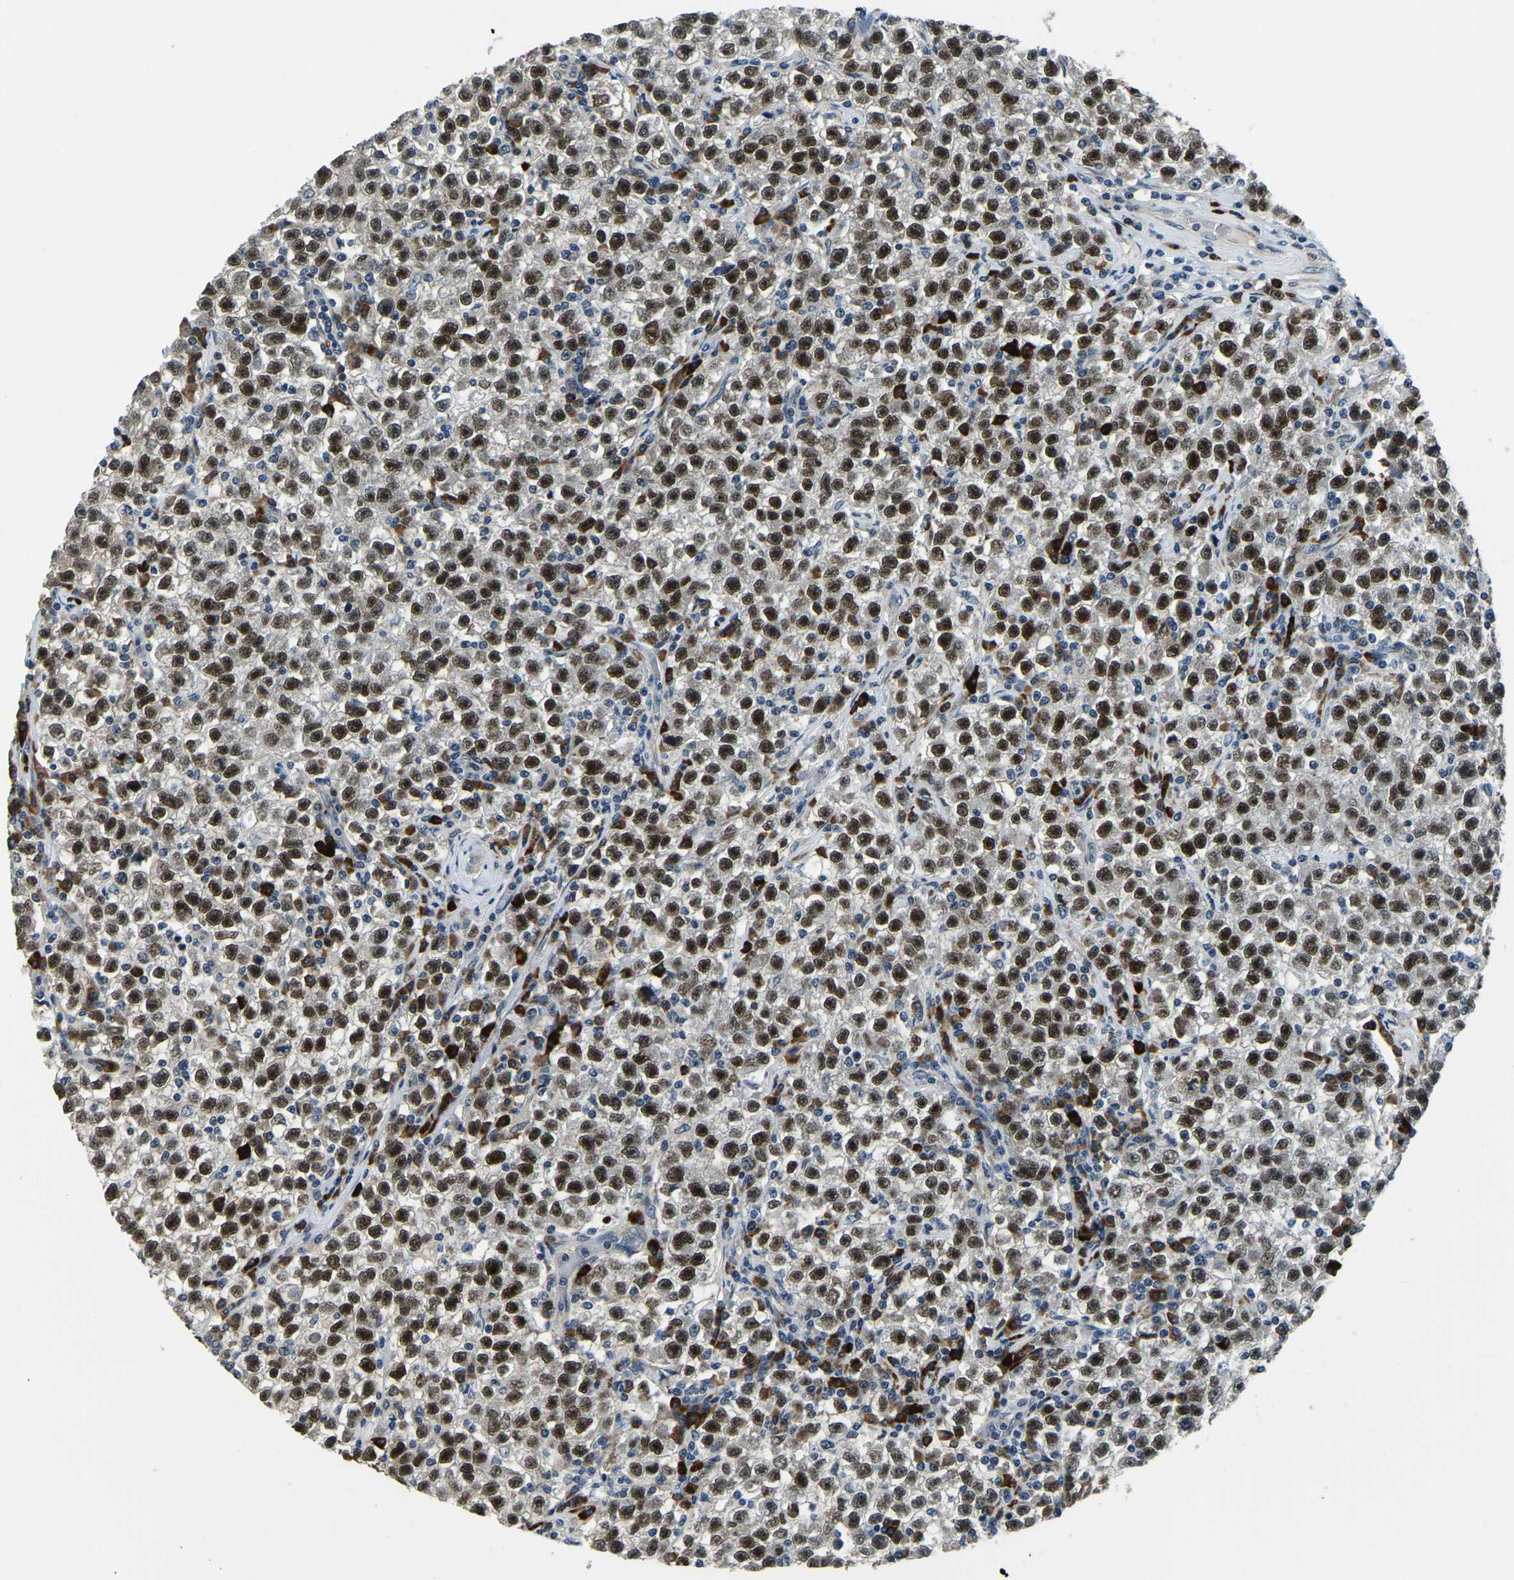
{"staining": {"intensity": "strong", "quantity": ">75%", "location": "nuclear"}, "tissue": "testis cancer", "cell_type": "Tumor cells", "image_type": "cancer", "snomed": [{"axis": "morphology", "description": "Seminoma, NOS"}, {"axis": "topography", "description": "Testis"}], "caption": "Seminoma (testis) stained with immunohistochemistry (IHC) demonstrates strong nuclear positivity in approximately >75% of tumor cells.", "gene": "ING2", "patient": {"sex": "male", "age": 22}}